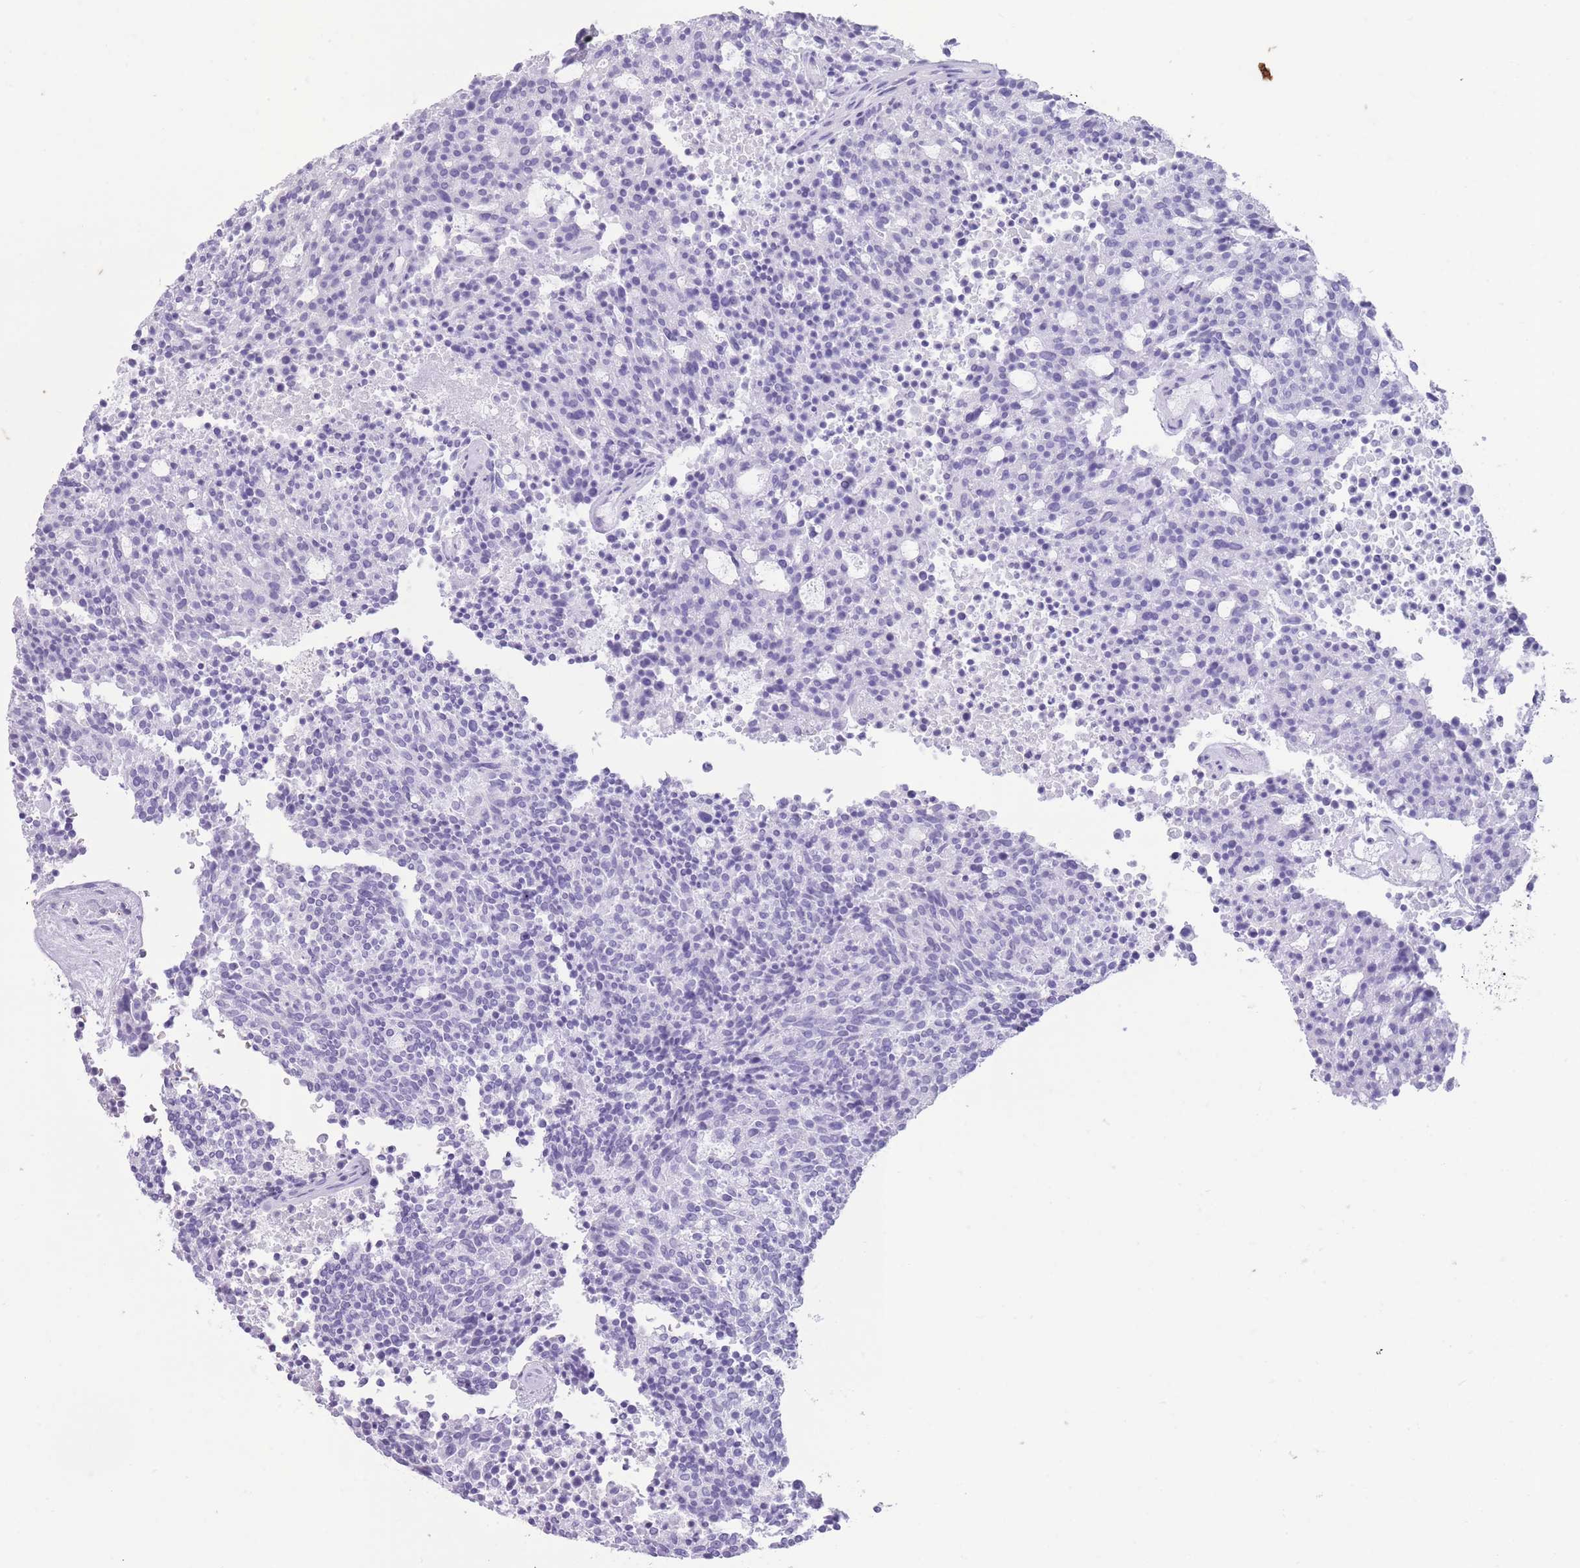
{"staining": {"intensity": "negative", "quantity": "none", "location": "none"}, "tissue": "carcinoid", "cell_type": "Tumor cells", "image_type": "cancer", "snomed": [{"axis": "morphology", "description": "Carcinoid, malignant, NOS"}, {"axis": "topography", "description": "Pancreas"}], "caption": "Immunohistochemistry (IHC) of human carcinoid exhibits no positivity in tumor cells. (Brightfield microscopy of DAB immunohistochemistry at high magnification).", "gene": "OR4F21", "patient": {"sex": "female", "age": 54}}